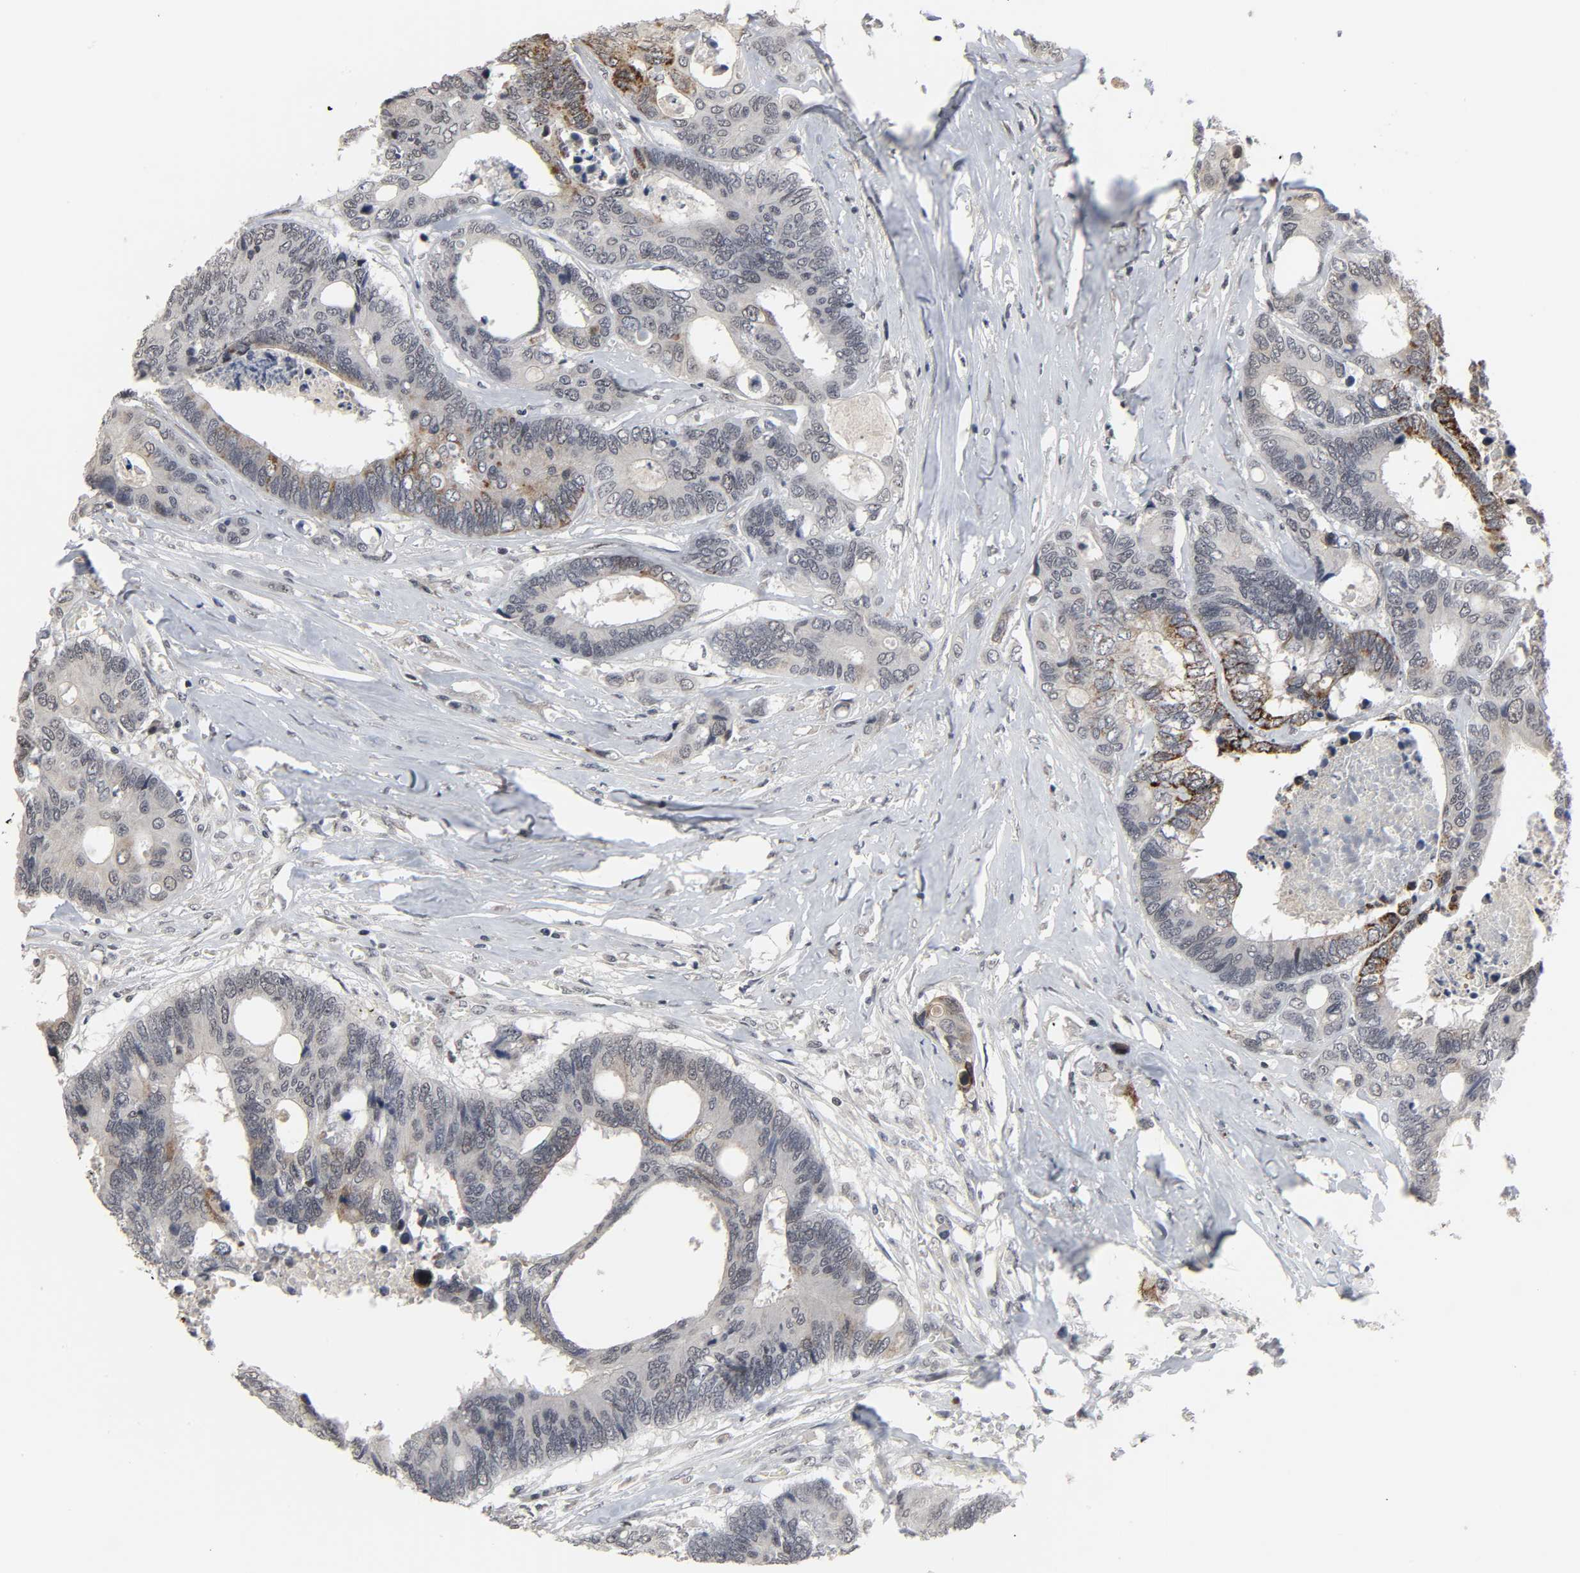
{"staining": {"intensity": "moderate", "quantity": "<25%", "location": "cytoplasmic/membranous"}, "tissue": "colorectal cancer", "cell_type": "Tumor cells", "image_type": "cancer", "snomed": [{"axis": "morphology", "description": "Adenocarcinoma, NOS"}, {"axis": "topography", "description": "Rectum"}], "caption": "Immunohistochemistry image of human colorectal cancer (adenocarcinoma) stained for a protein (brown), which shows low levels of moderate cytoplasmic/membranous expression in approximately <25% of tumor cells.", "gene": "MUC1", "patient": {"sex": "male", "age": 55}}